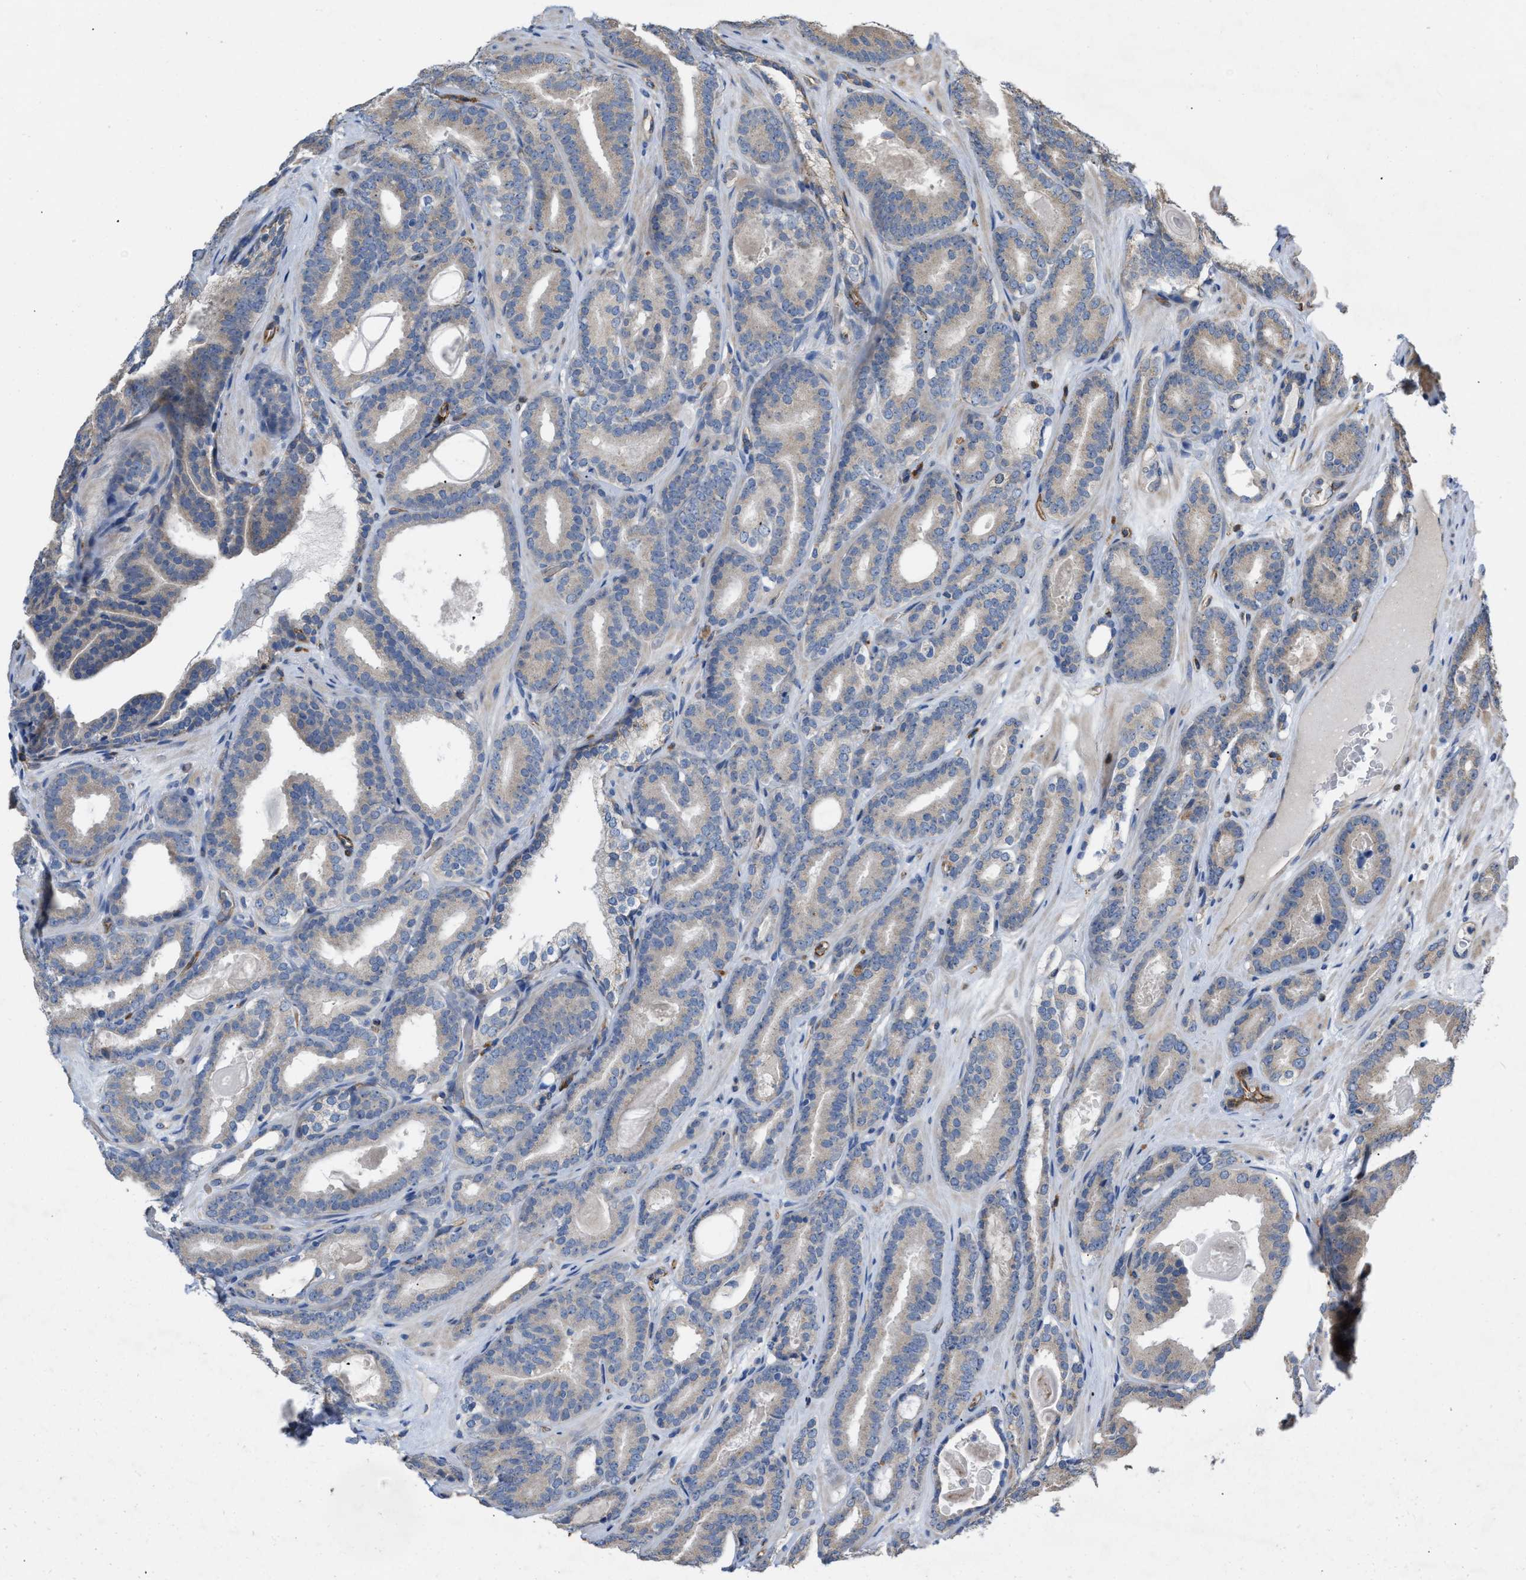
{"staining": {"intensity": "weak", "quantity": "<25%", "location": "cytoplasmic/membranous"}, "tissue": "prostate cancer", "cell_type": "Tumor cells", "image_type": "cancer", "snomed": [{"axis": "morphology", "description": "Adenocarcinoma, High grade"}, {"axis": "topography", "description": "Prostate"}], "caption": "Immunohistochemistry (IHC) of prostate cancer (high-grade adenocarcinoma) exhibits no staining in tumor cells.", "gene": "SLC4A11", "patient": {"sex": "male", "age": 60}}